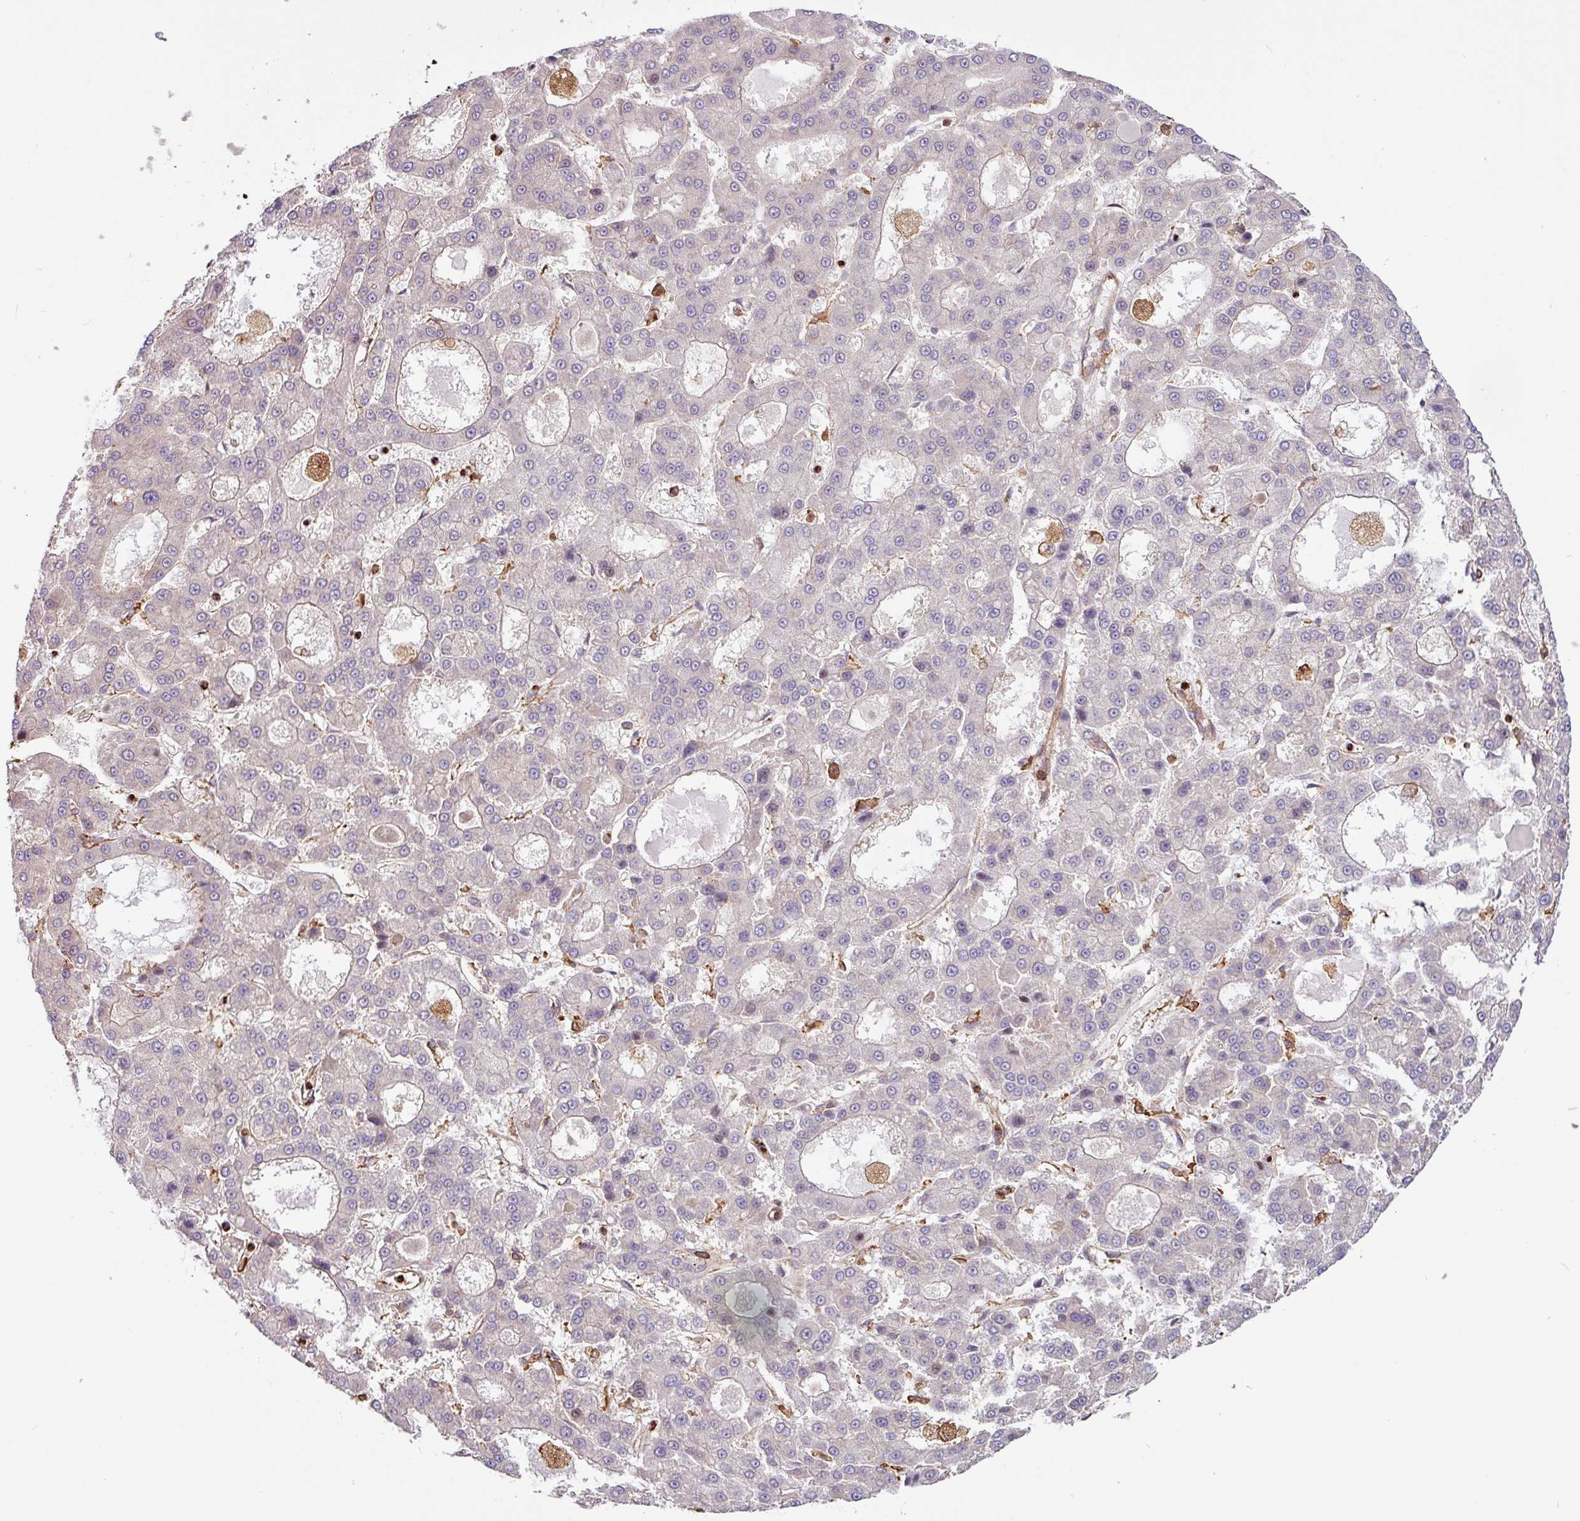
{"staining": {"intensity": "negative", "quantity": "none", "location": "none"}, "tissue": "liver cancer", "cell_type": "Tumor cells", "image_type": "cancer", "snomed": [{"axis": "morphology", "description": "Carcinoma, Hepatocellular, NOS"}, {"axis": "topography", "description": "Liver"}], "caption": "There is no significant expression in tumor cells of hepatocellular carcinoma (liver).", "gene": "ACTR3", "patient": {"sex": "male", "age": 70}}